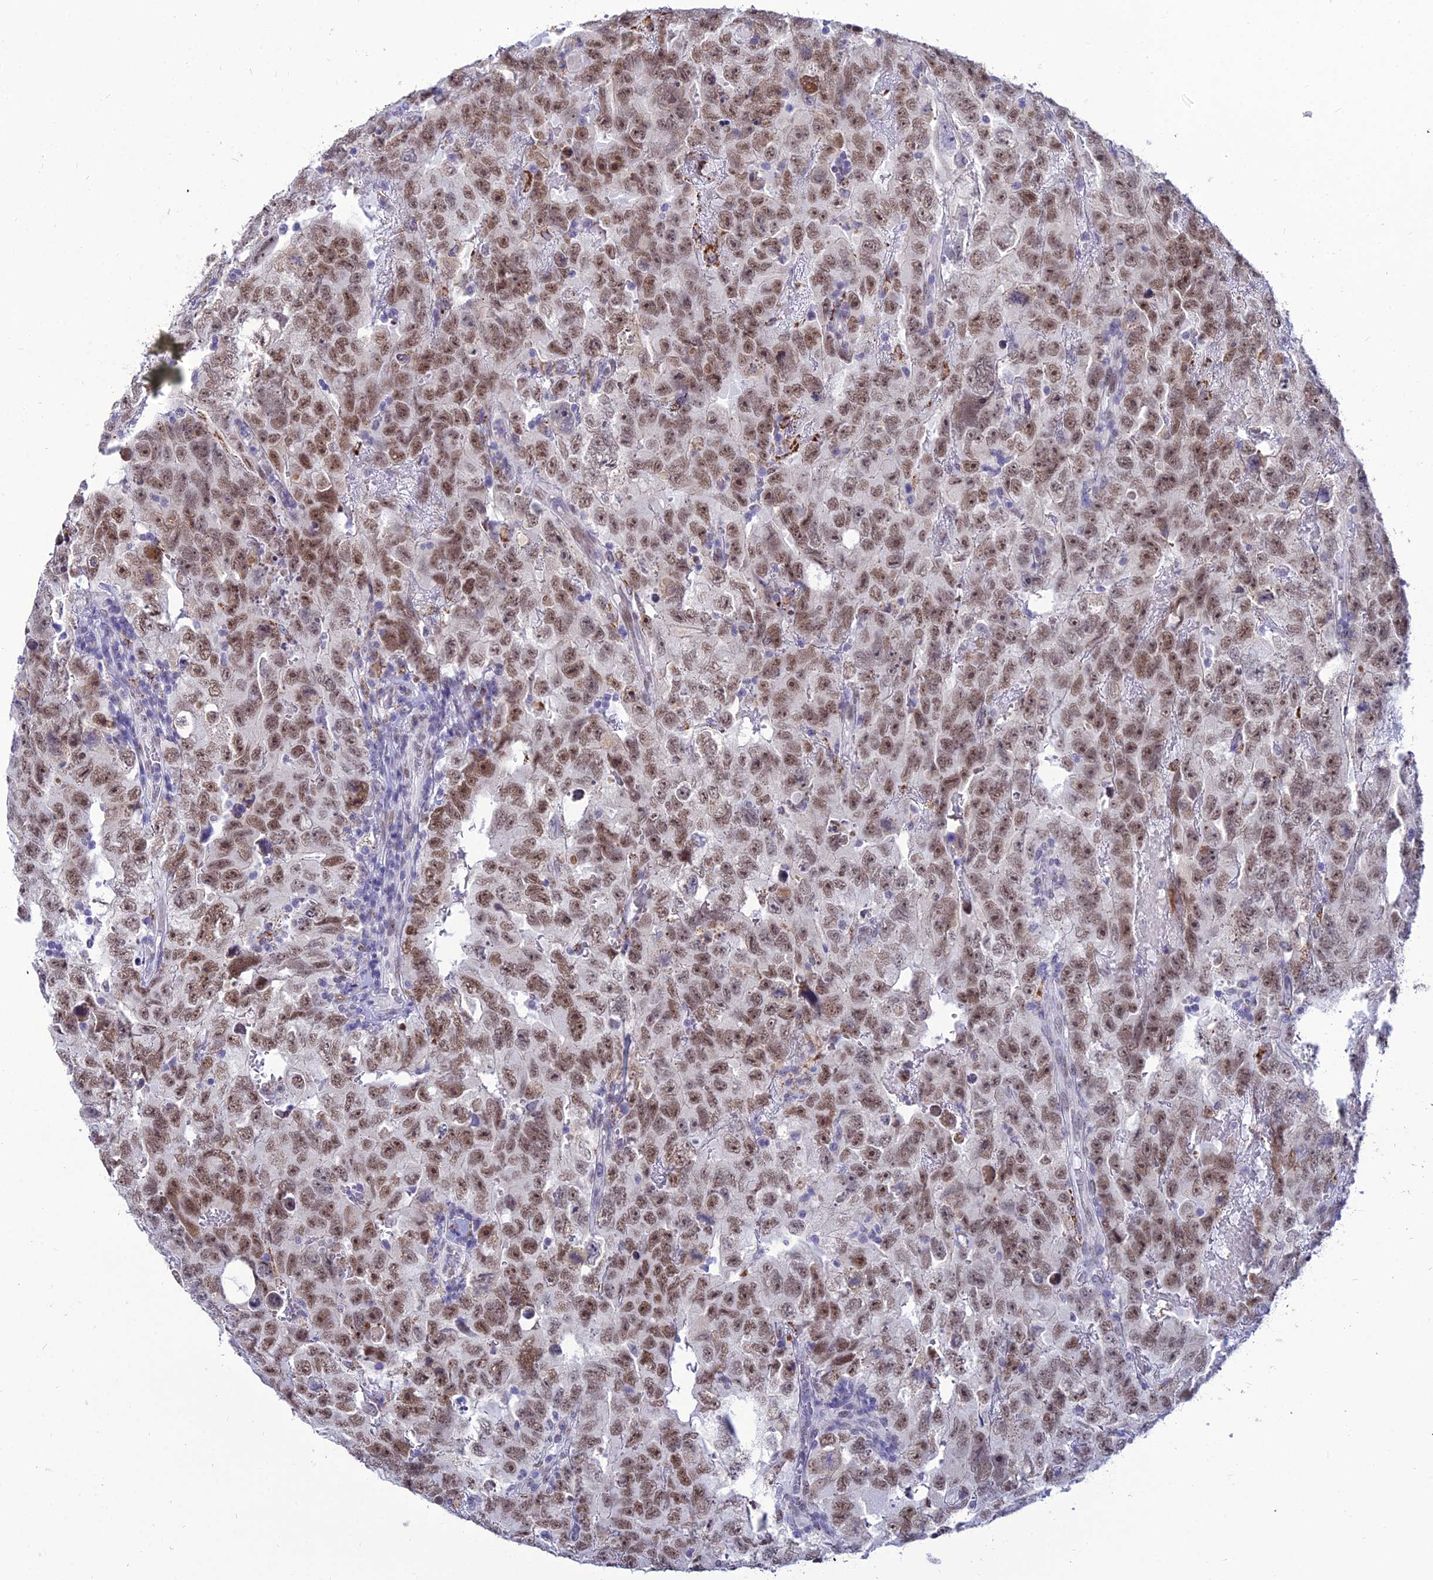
{"staining": {"intensity": "moderate", "quantity": ">75%", "location": "nuclear"}, "tissue": "testis cancer", "cell_type": "Tumor cells", "image_type": "cancer", "snomed": [{"axis": "morphology", "description": "Carcinoma, Embryonal, NOS"}, {"axis": "topography", "description": "Testis"}], "caption": "Immunohistochemical staining of testis embryonal carcinoma reveals medium levels of moderate nuclear positivity in about >75% of tumor cells.", "gene": "C6orf163", "patient": {"sex": "male", "age": 45}}